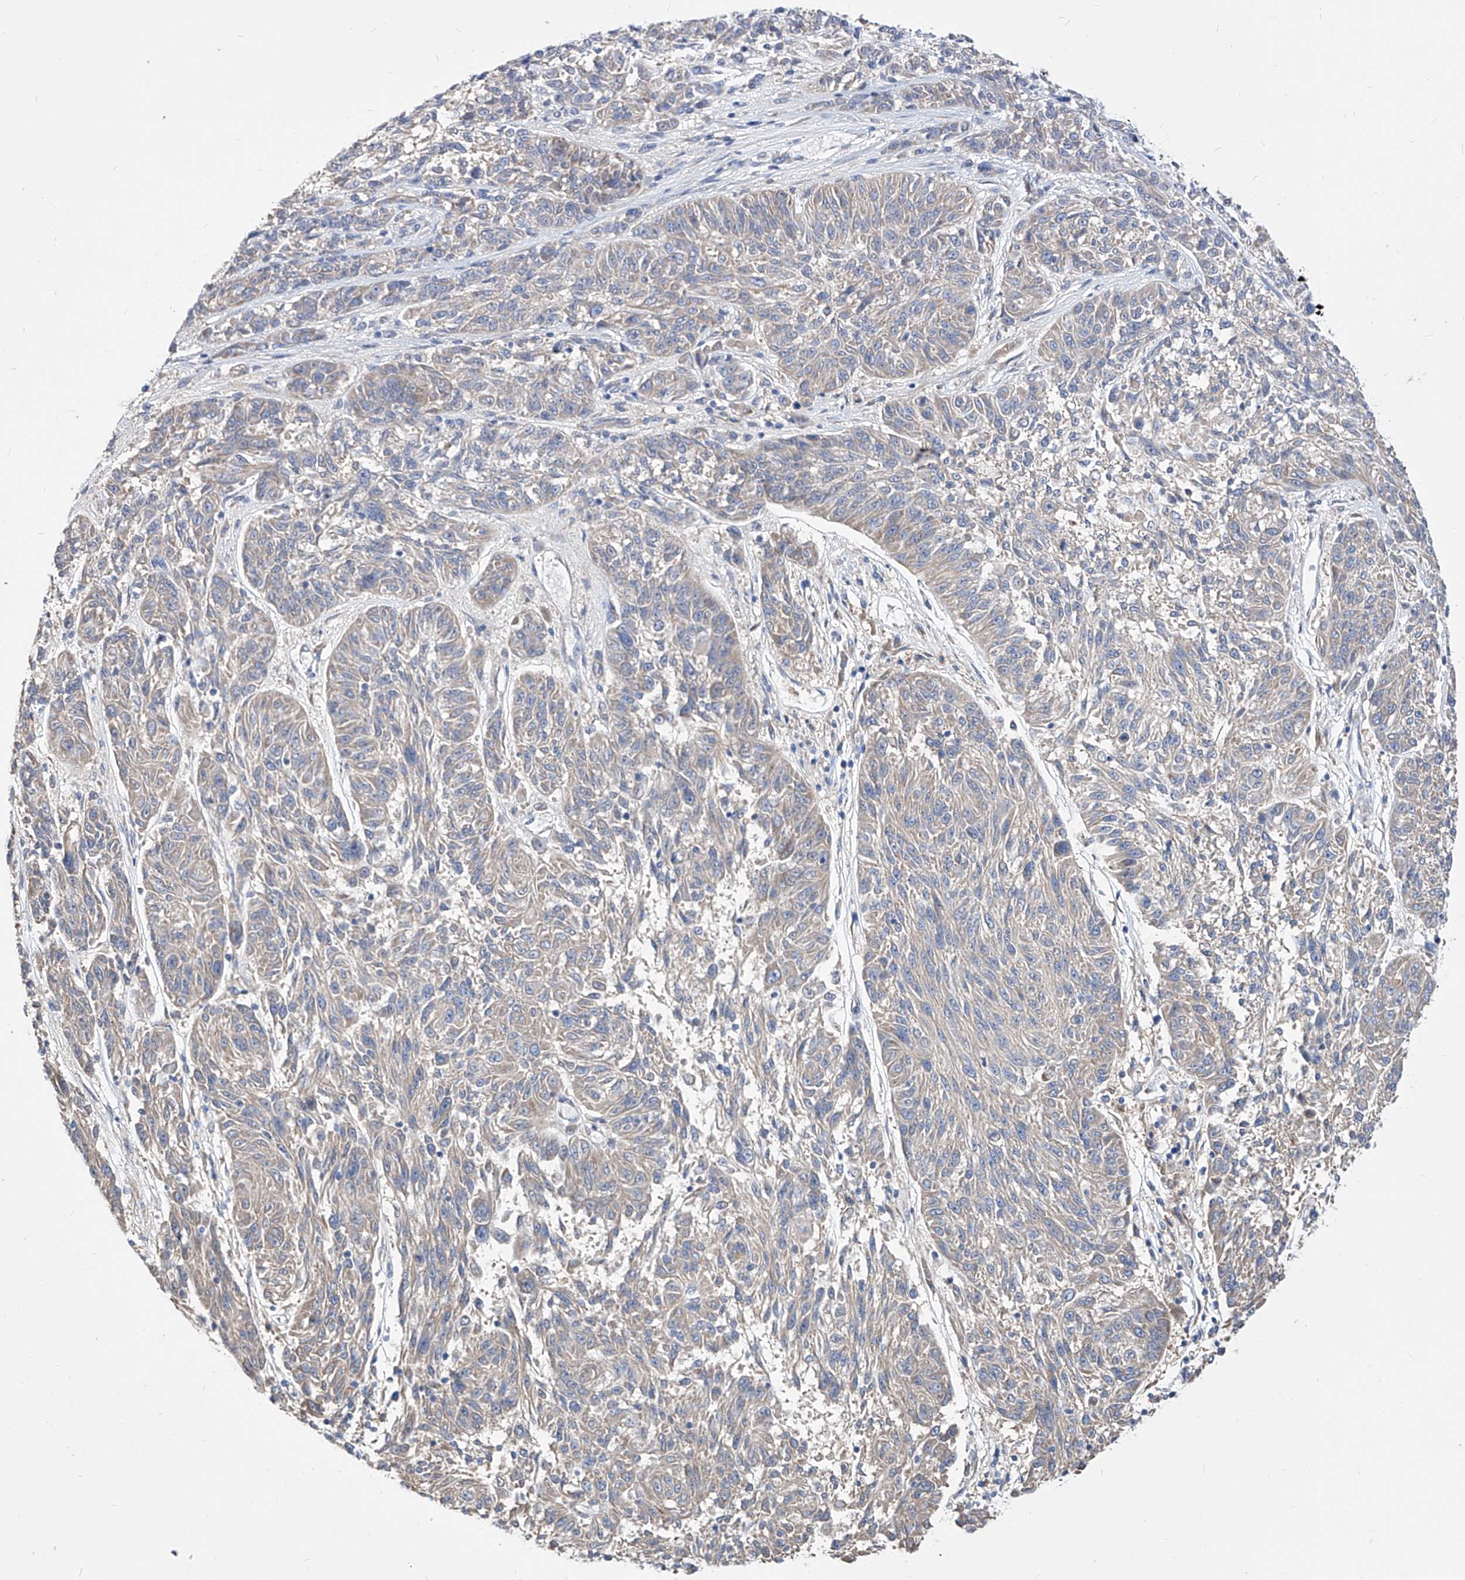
{"staining": {"intensity": "weak", "quantity": "<25%", "location": "cytoplasmic/membranous"}, "tissue": "melanoma", "cell_type": "Tumor cells", "image_type": "cancer", "snomed": [{"axis": "morphology", "description": "Malignant melanoma, NOS"}, {"axis": "topography", "description": "Skin"}], "caption": "Immunohistochemistry photomicrograph of neoplastic tissue: malignant melanoma stained with DAB (3,3'-diaminobenzidine) exhibits no significant protein positivity in tumor cells. Brightfield microscopy of IHC stained with DAB (3,3'-diaminobenzidine) (brown) and hematoxylin (blue), captured at high magnification.", "gene": "UFL1", "patient": {"sex": "male", "age": 53}}